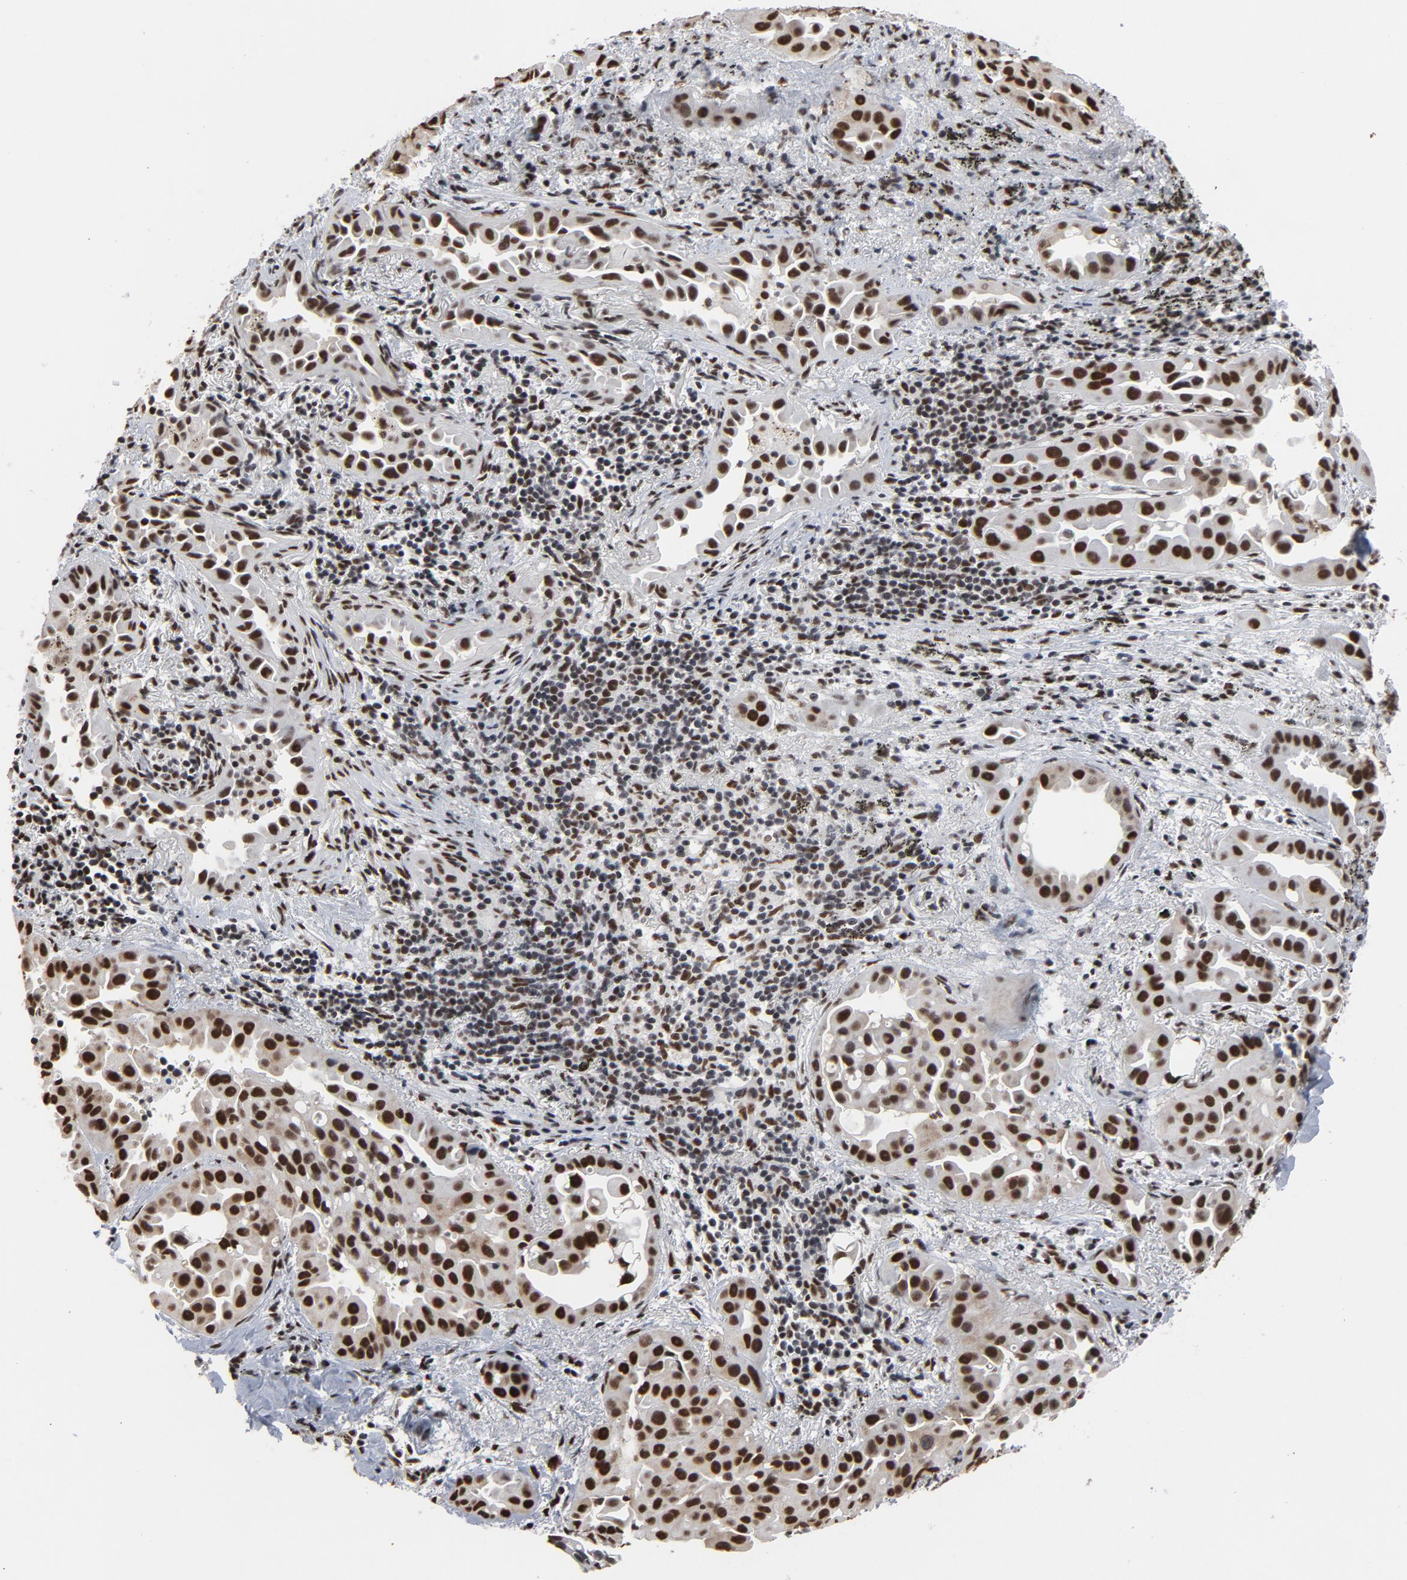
{"staining": {"intensity": "strong", "quantity": ">75%", "location": "nuclear"}, "tissue": "lung cancer", "cell_type": "Tumor cells", "image_type": "cancer", "snomed": [{"axis": "morphology", "description": "Normal tissue, NOS"}, {"axis": "morphology", "description": "Adenocarcinoma, NOS"}, {"axis": "topography", "description": "Bronchus"}], "caption": "Immunohistochemistry (IHC) of lung cancer (adenocarcinoma) shows high levels of strong nuclear staining in approximately >75% of tumor cells.", "gene": "MRE11", "patient": {"sex": "male", "age": 68}}